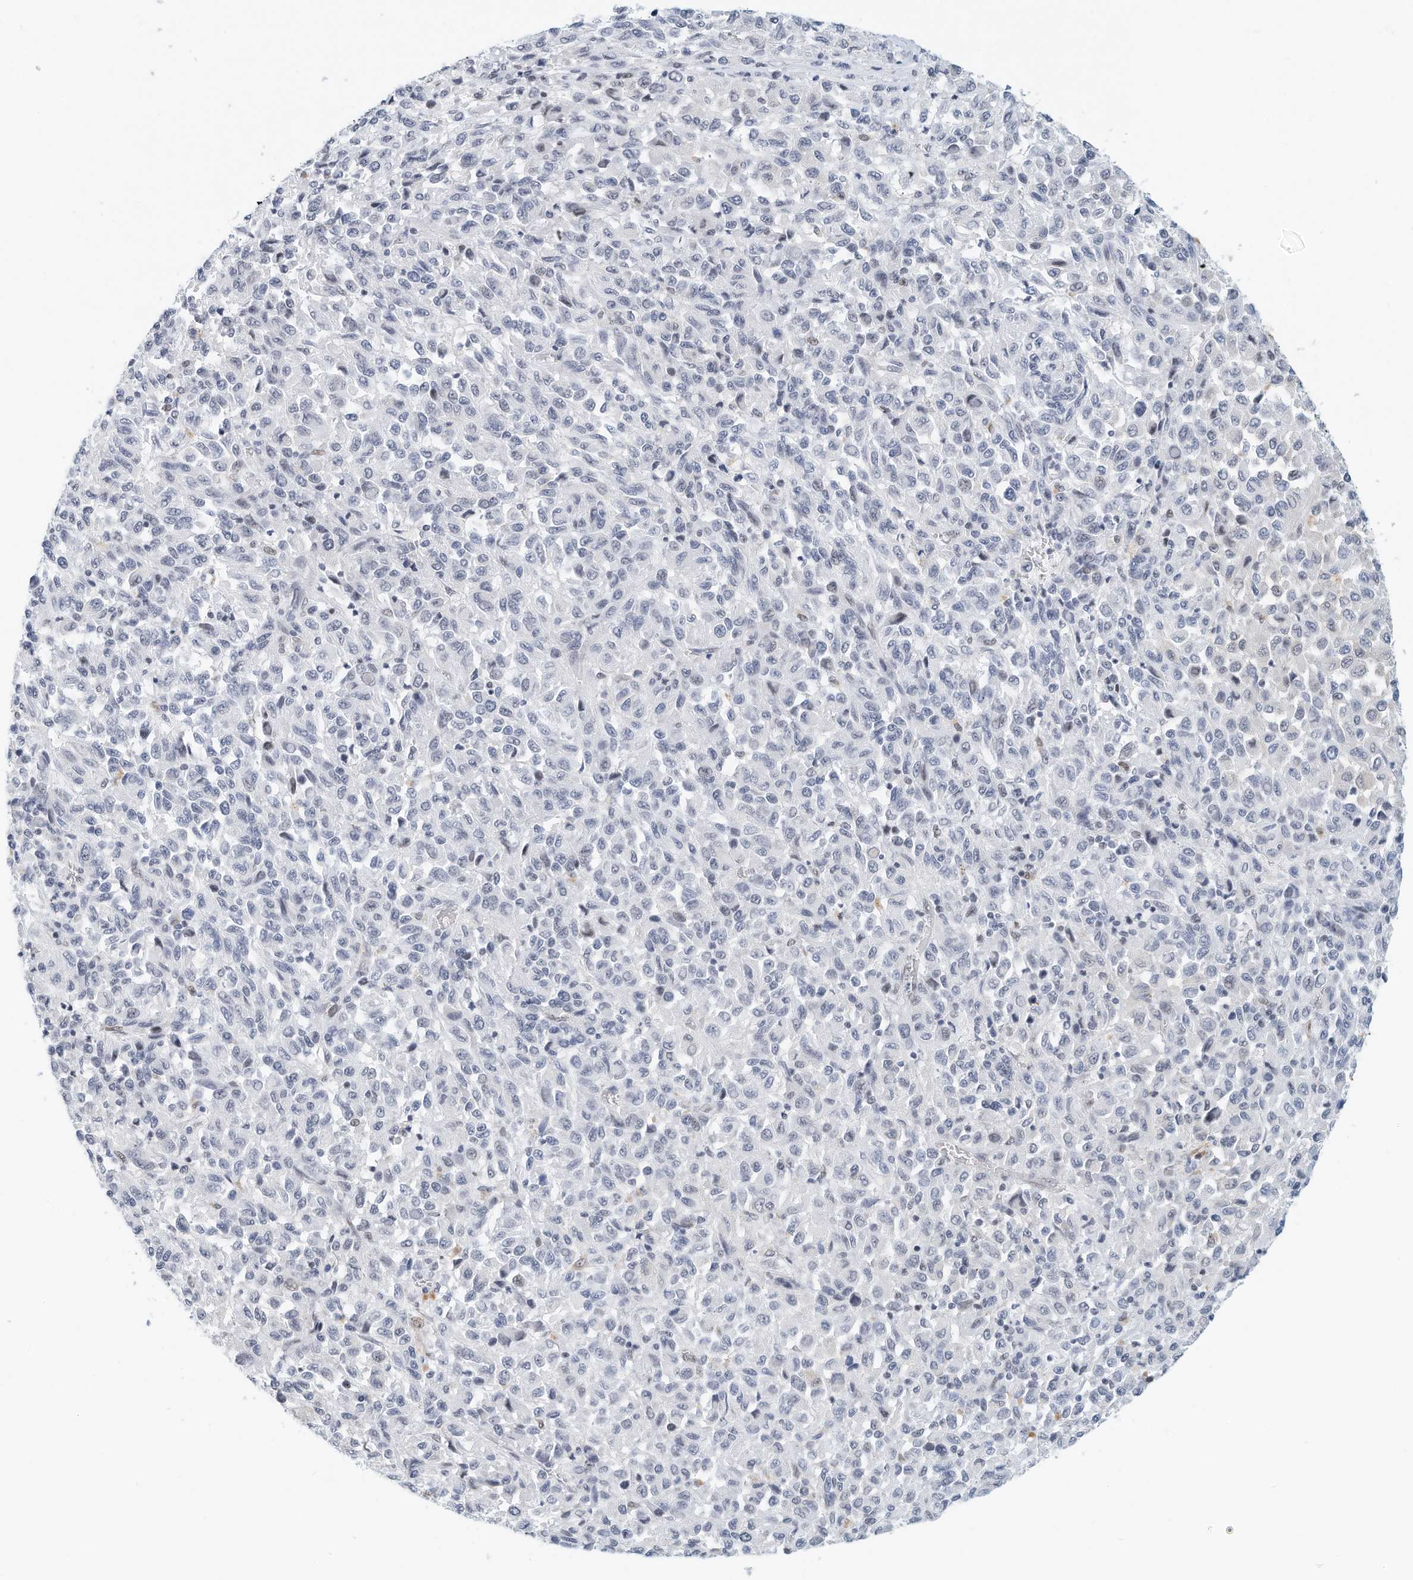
{"staining": {"intensity": "negative", "quantity": "none", "location": "none"}, "tissue": "melanoma", "cell_type": "Tumor cells", "image_type": "cancer", "snomed": [{"axis": "morphology", "description": "Malignant melanoma, Metastatic site"}, {"axis": "topography", "description": "Lung"}], "caption": "A high-resolution photomicrograph shows immunohistochemistry staining of melanoma, which reveals no significant positivity in tumor cells.", "gene": "ARHGAP28", "patient": {"sex": "male", "age": 64}}